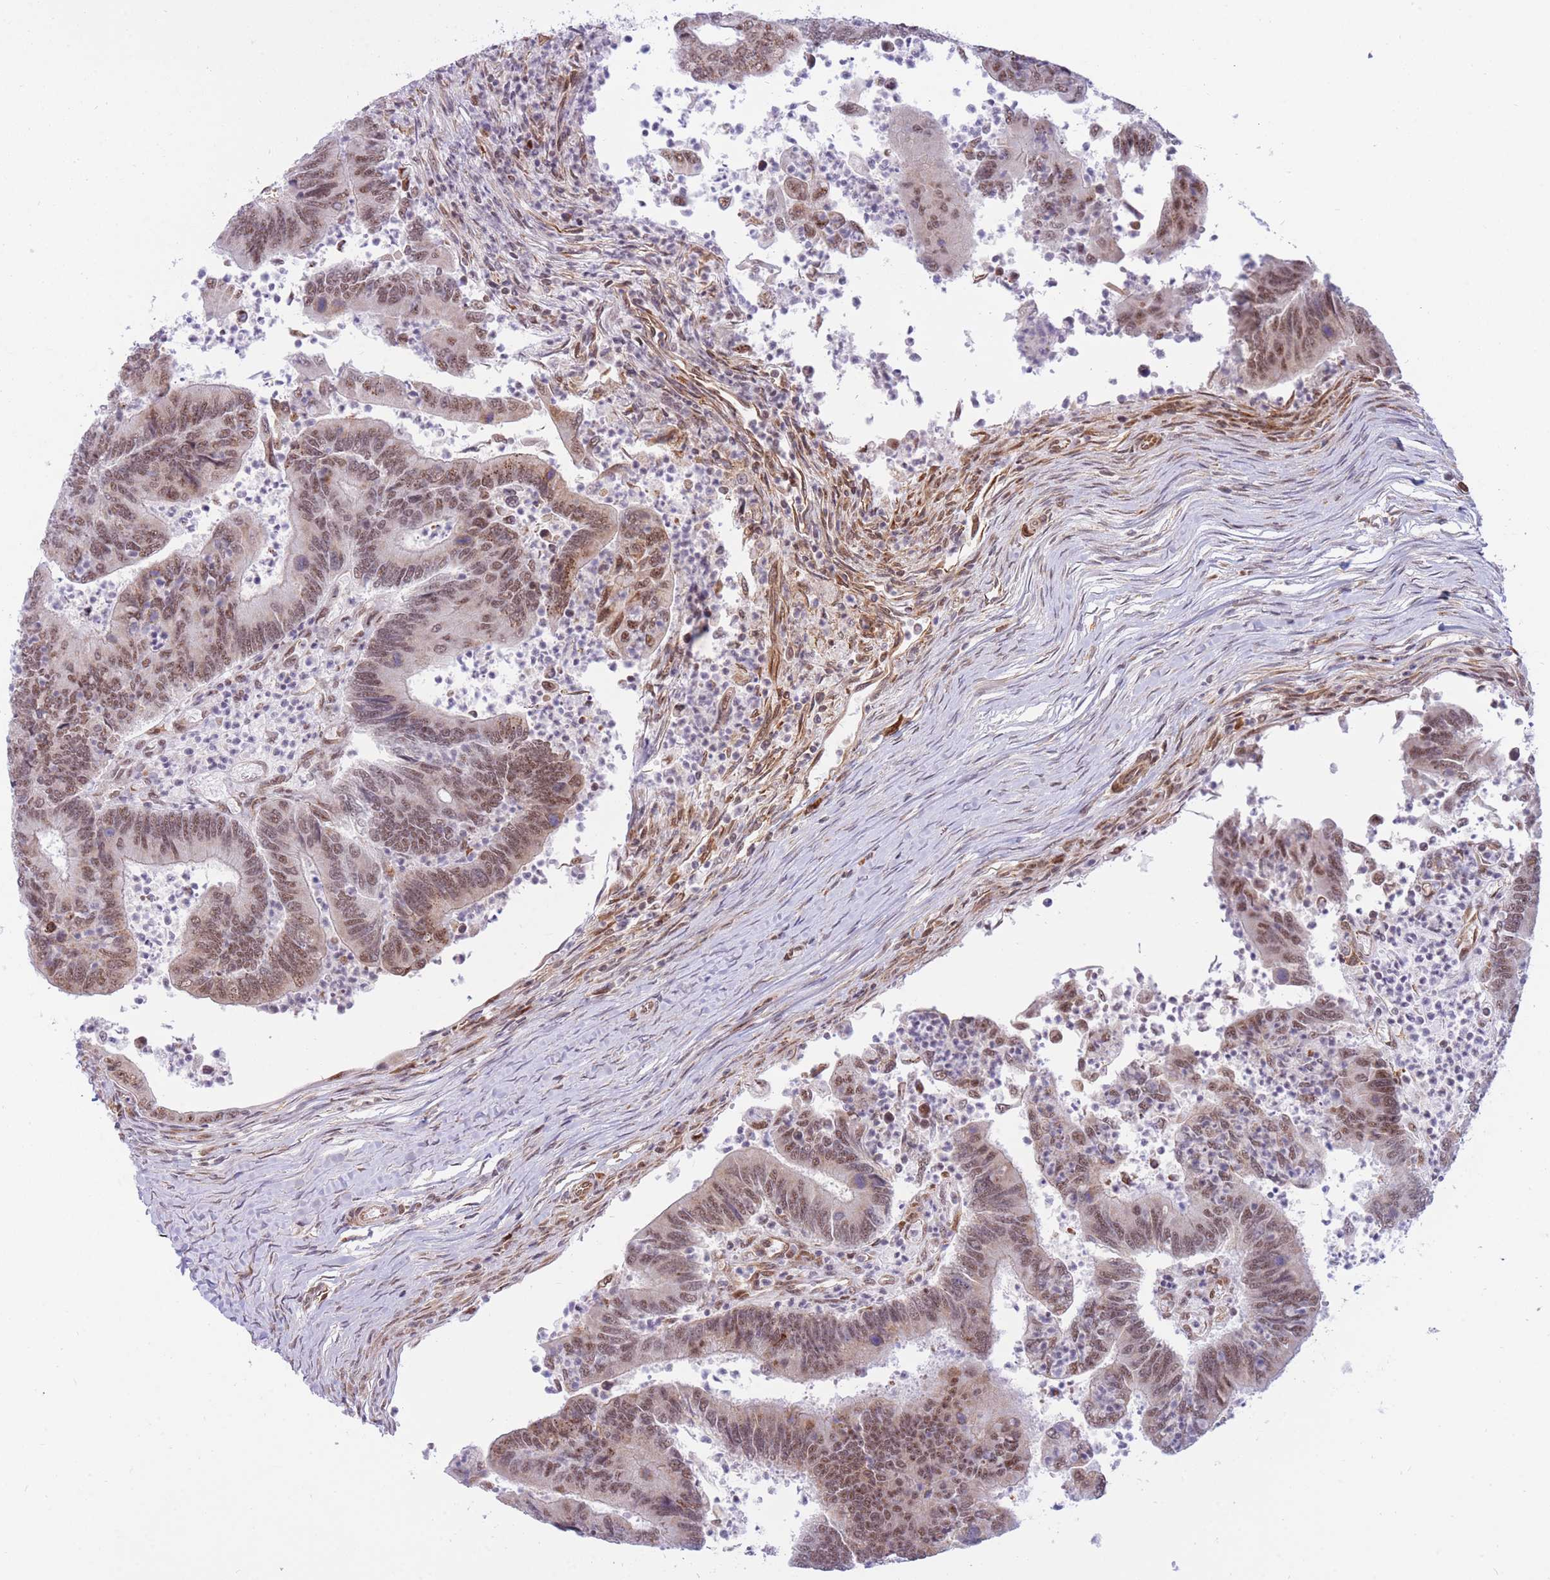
{"staining": {"intensity": "moderate", "quantity": ">75%", "location": "nuclear"}, "tissue": "colorectal cancer", "cell_type": "Tumor cells", "image_type": "cancer", "snomed": [{"axis": "morphology", "description": "Adenocarcinoma, NOS"}, {"axis": "topography", "description": "Colon"}], "caption": "This is a photomicrograph of immunohistochemistry staining of colorectal cancer, which shows moderate staining in the nuclear of tumor cells.", "gene": "CYP2B6", "patient": {"sex": "female", "age": 67}}